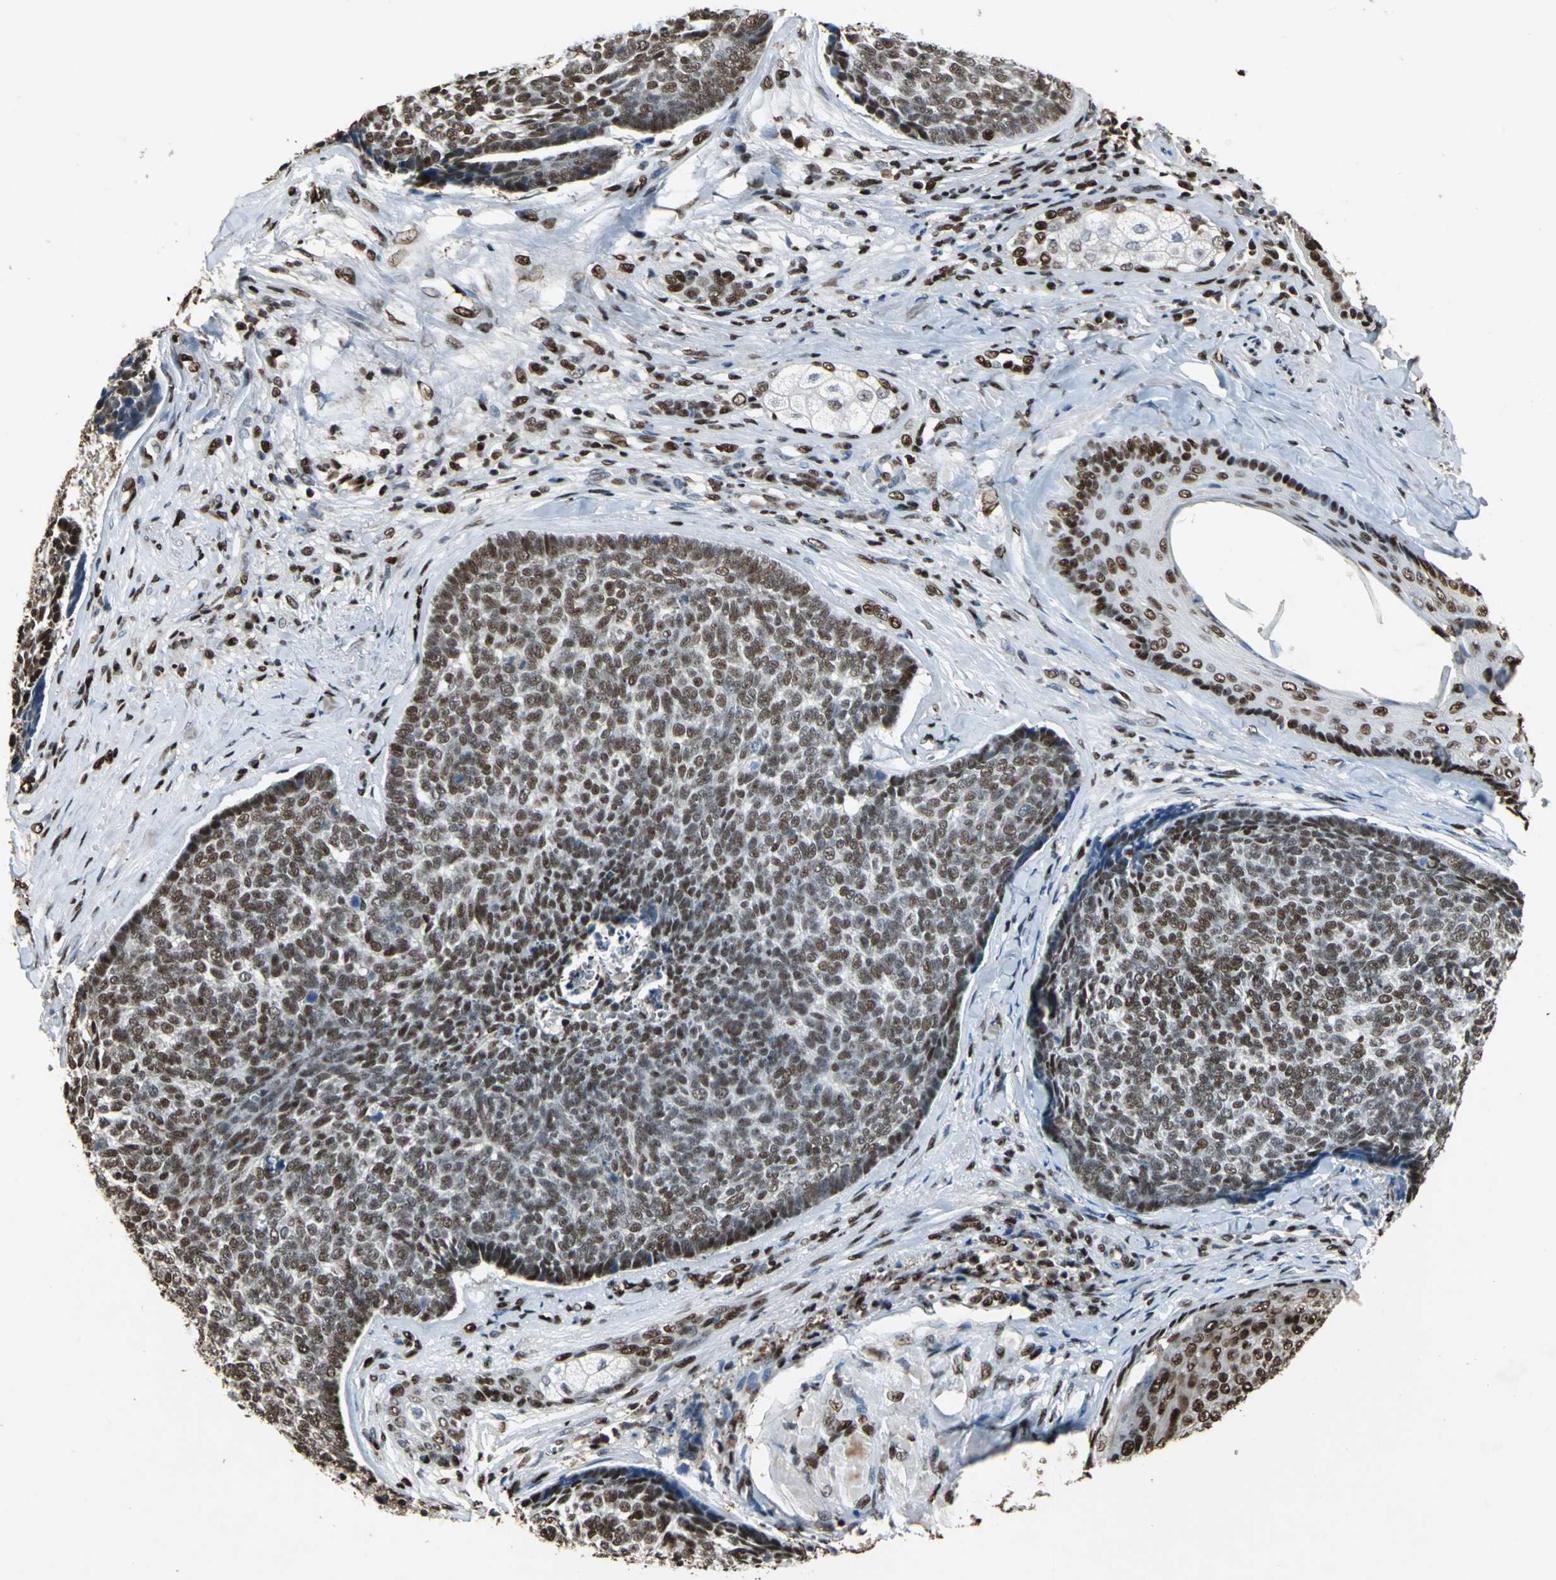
{"staining": {"intensity": "moderate", "quantity": ">75%", "location": "nuclear"}, "tissue": "skin cancer", "cell_type": "Tumor cells", "image_type": "cancer", "snomed": [{"axis": "morphology", "description": "Basal cell carcinoma"}, {"axis": "topography", "description": "Skin"}], "caption": "This photomicrograph displays immunohistochemistry staining of skin cancer (basal cell carcinoma), with medium moderate nuclear expression in approximately >75% of tumor cells.", "gene": "ANP32A", "patient": {"sex": "male", "age": 84}}